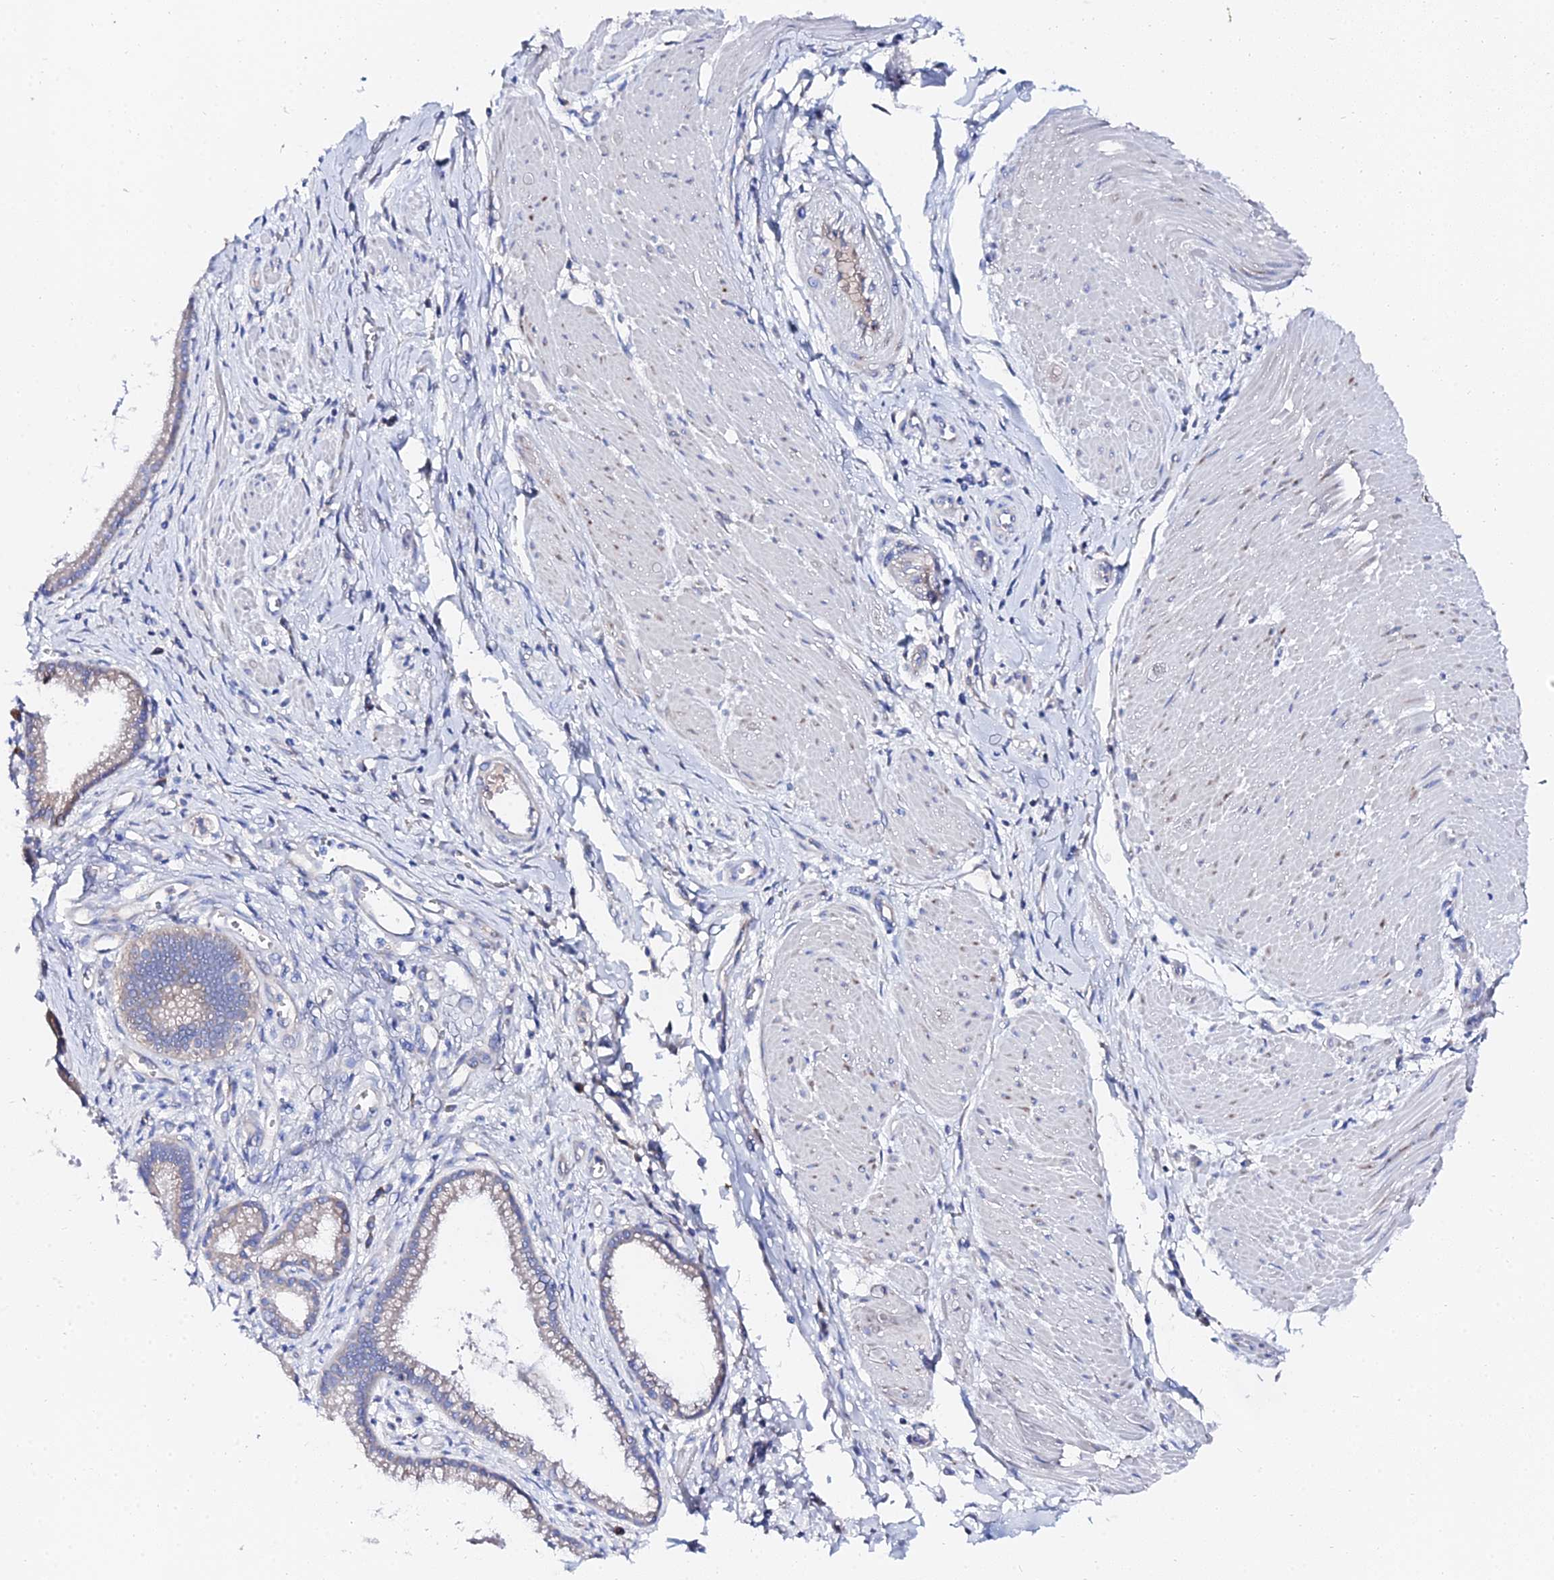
{"staining": {"intensity": "negative", "quantity": "none", "location": "none"}, "tissue": "pancreatic cancer", "cell_type": "Tumor cells", "image_type": "cancer", "snomed": [{"axis": "morphology", "description": "Adenocarcinoma, NOS"}, {"axis": "topography", "description": "Pancreas"}], "caption": "Human pancreatic cancer stained for a protein using immunohistochemistry (IHC) exhibits no staining in tumor cells.", "gene": "PTTG1", "patient": {"sex": "male", "age": 78}}